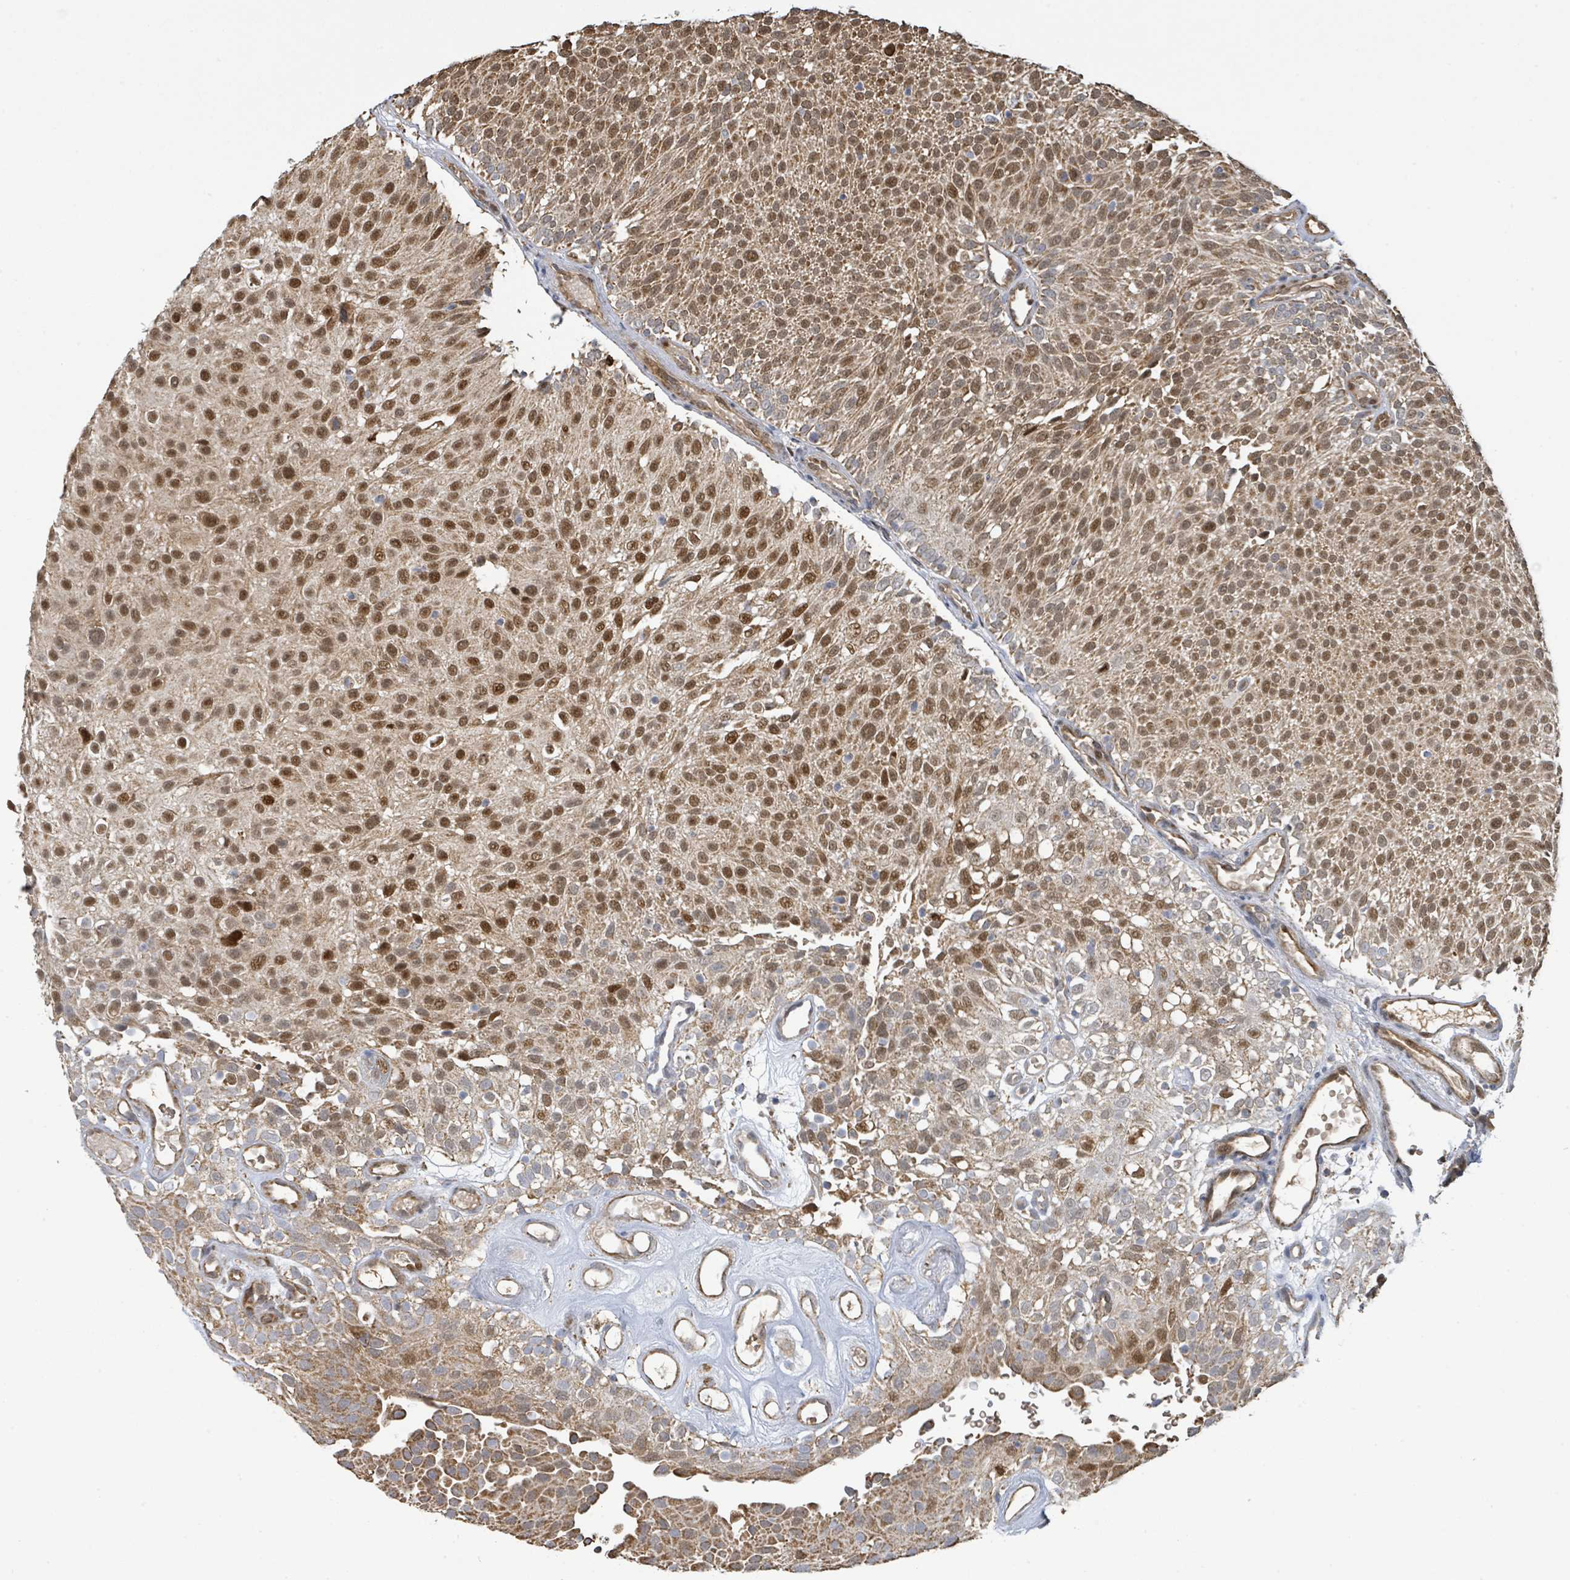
{"staining": {"intensity": "moderate", "quantity": ">75%", "location": "cytoplasmic/membranous,nuclear"}, "tissue": "urothelial cancer", "cell_type": "Tumor cells", "image_type": "cancer", "snomed": [{"axis": "morphology", "description": "Urothelial carcinoma, Low grade"}, {"axis": "topography", "description": "Urinary bladder"}], "caption": "DAB immunohistochemical staining of human urothelial cancer demonstrates moderate cytoplasmic/membranous and nuclear protein staining in about >75% of tumor cells.", "gene": "PSMB7", "patient": {"sex": "male", "age": 78}}